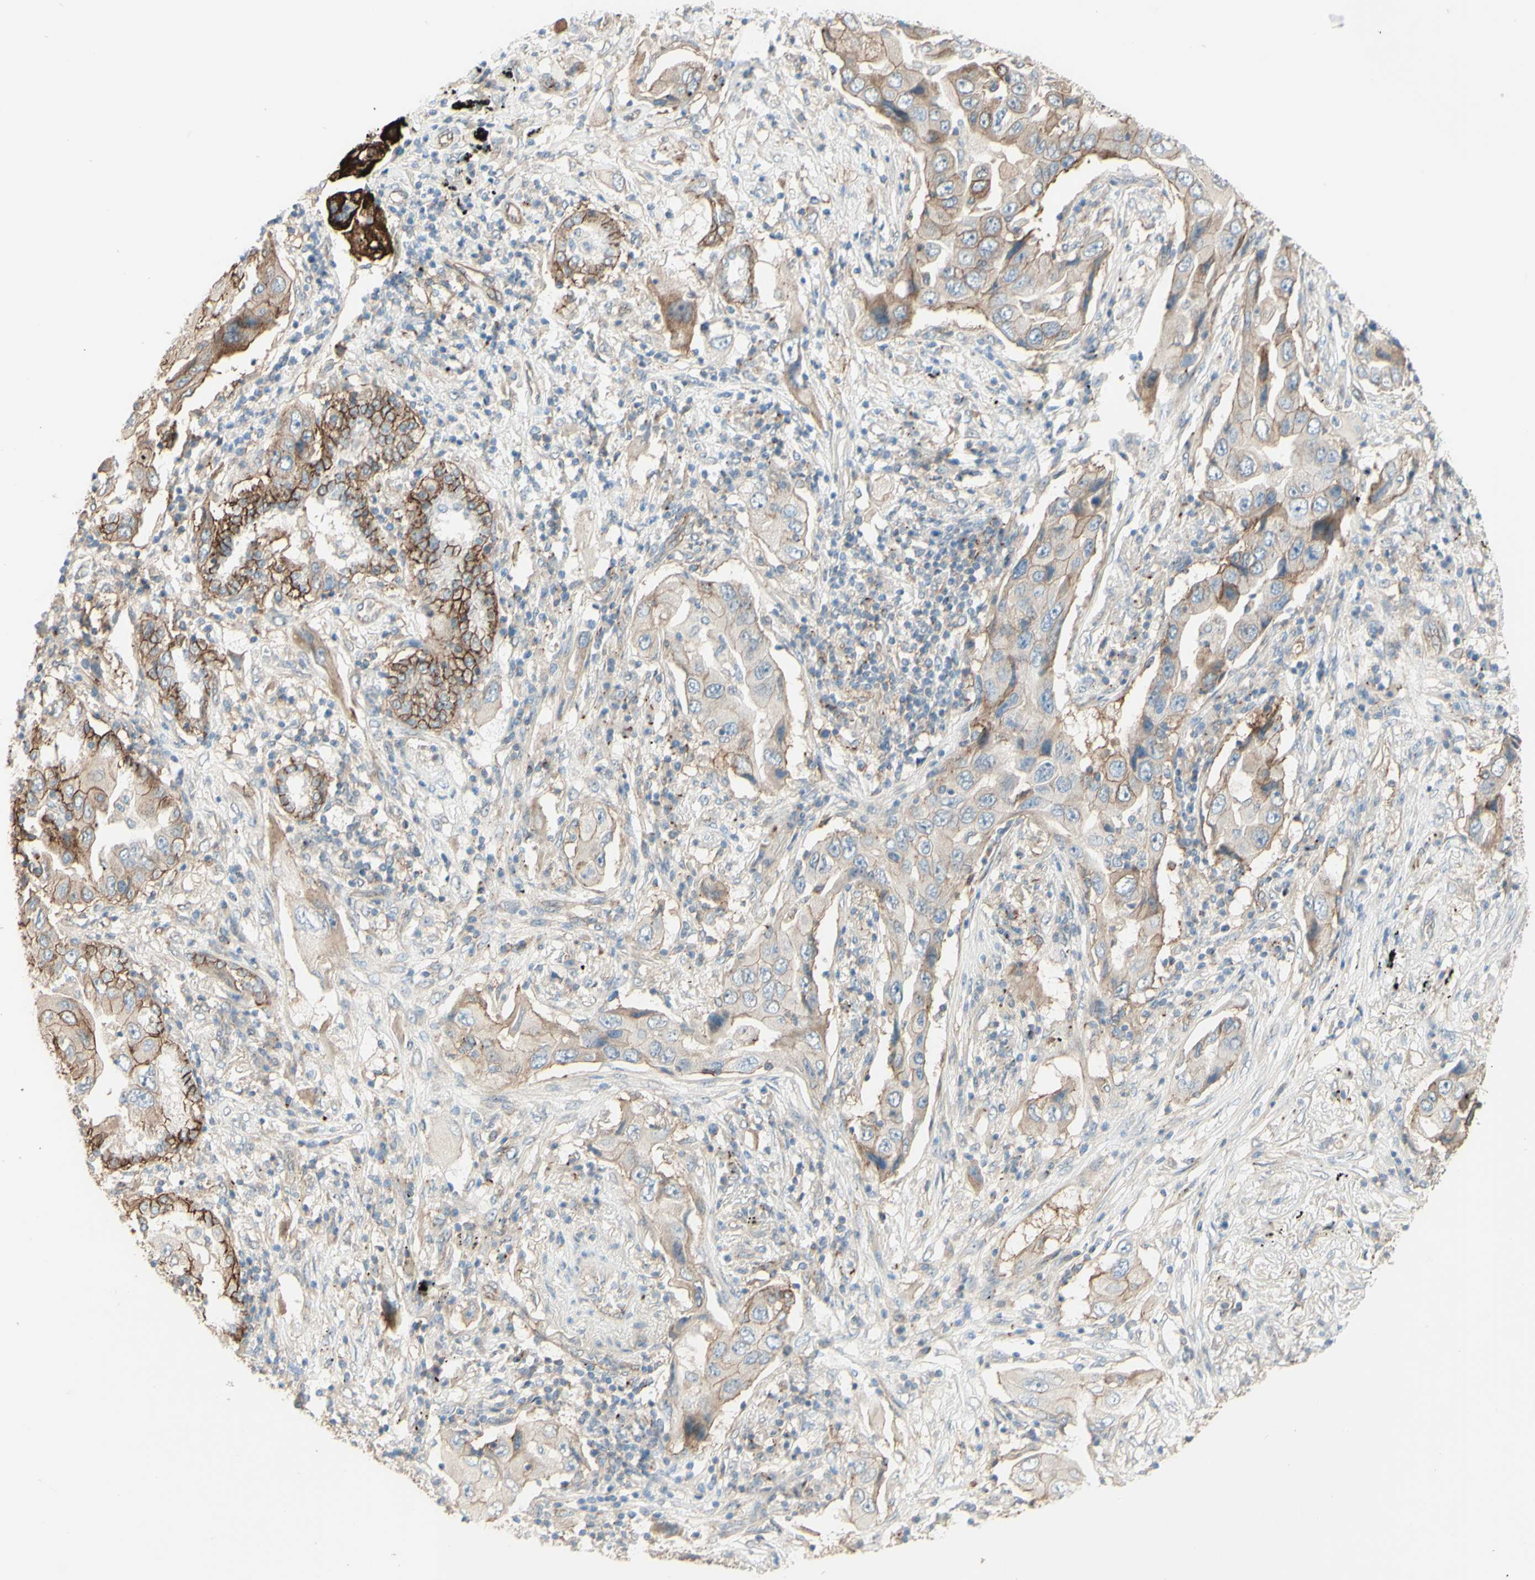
{"staining": {"intensity": "moderate", "quantity": "25%-75%", "location": "cytoplasmic/membranous"}, "tissue": "lung cancer", "cell_type": "Tumor cells", "image_type": "cancer", "snomed": [{"axis": "morphology", "description": "Adenocarcinoma, NOS"}, {"axis": "topography", "description": "Lung"}], "caption": "Lung cancer stained for a protein demonstrates moderate cytoplasmic/membranous positivity in tumor cells. (DAB IHC with brightfield microscopy, high magnification).", "gene": "RNF149", "patient": {"sex": "female", "age": 65}}